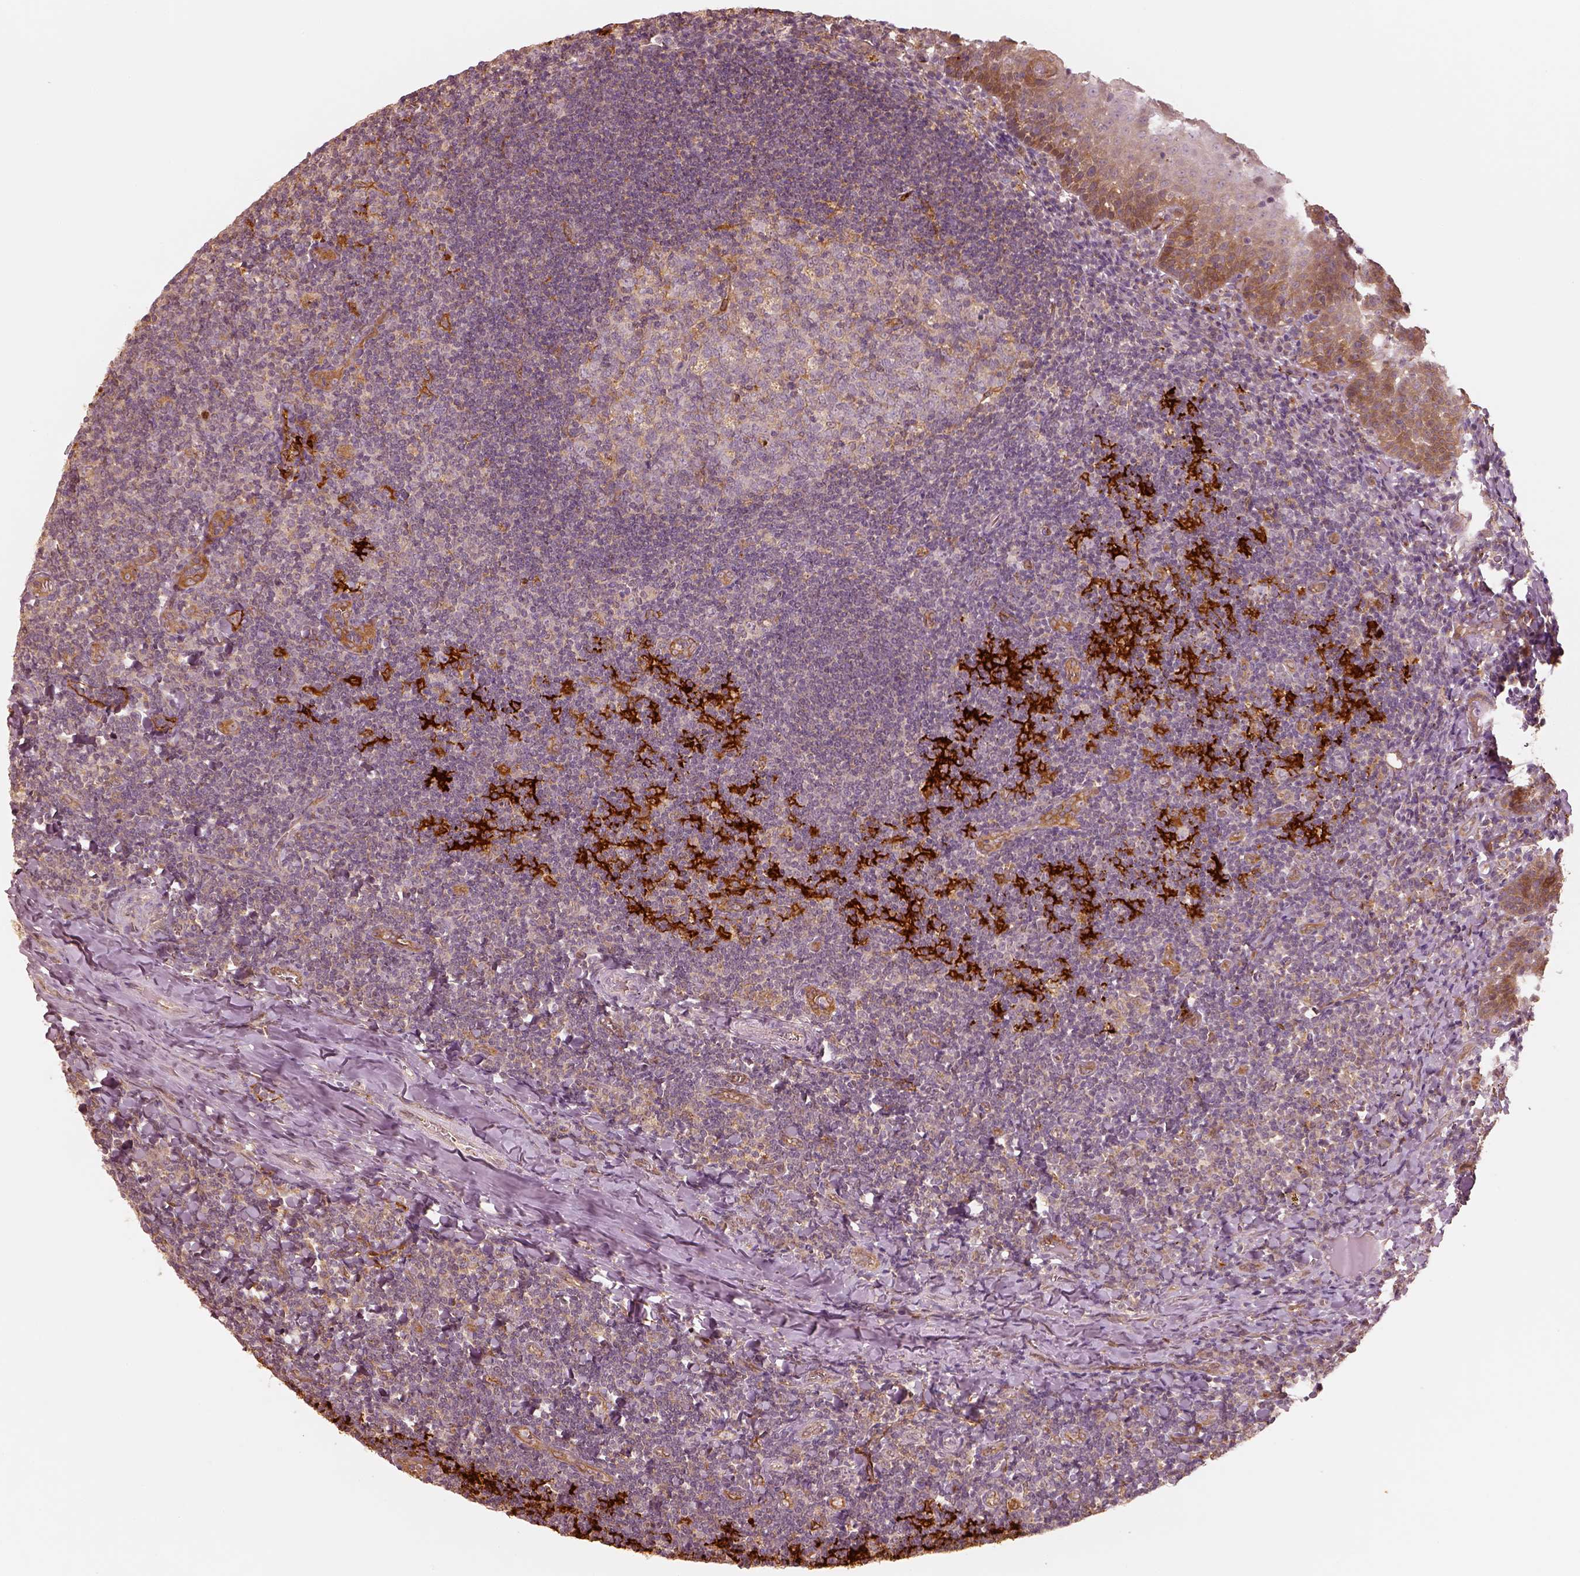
{"staining": {"intensity": "moderate", "quantity": ">75%", "location": "cytoplasmic/membranous"}, "tissue": "tonsil", "cell_type": "Germinal center cells", "image_type": "normal", "snomed": [{"axis": "morphology", "description": "Normal tissue, NOS"}, {"axis": "morphology", "description": "Inflammation, NOS"}, {"axis": "topography", "description": "Tonsil"}], "caption": "There is medium levels of moderate cytoplasmic/membranous positivity in germinal center cells of unremarkable tonsil, as demonstrated by immunohistochemical staining (brown color).", "gene": "FSCN1", "patient": {"sex": "female", "age": 31}}